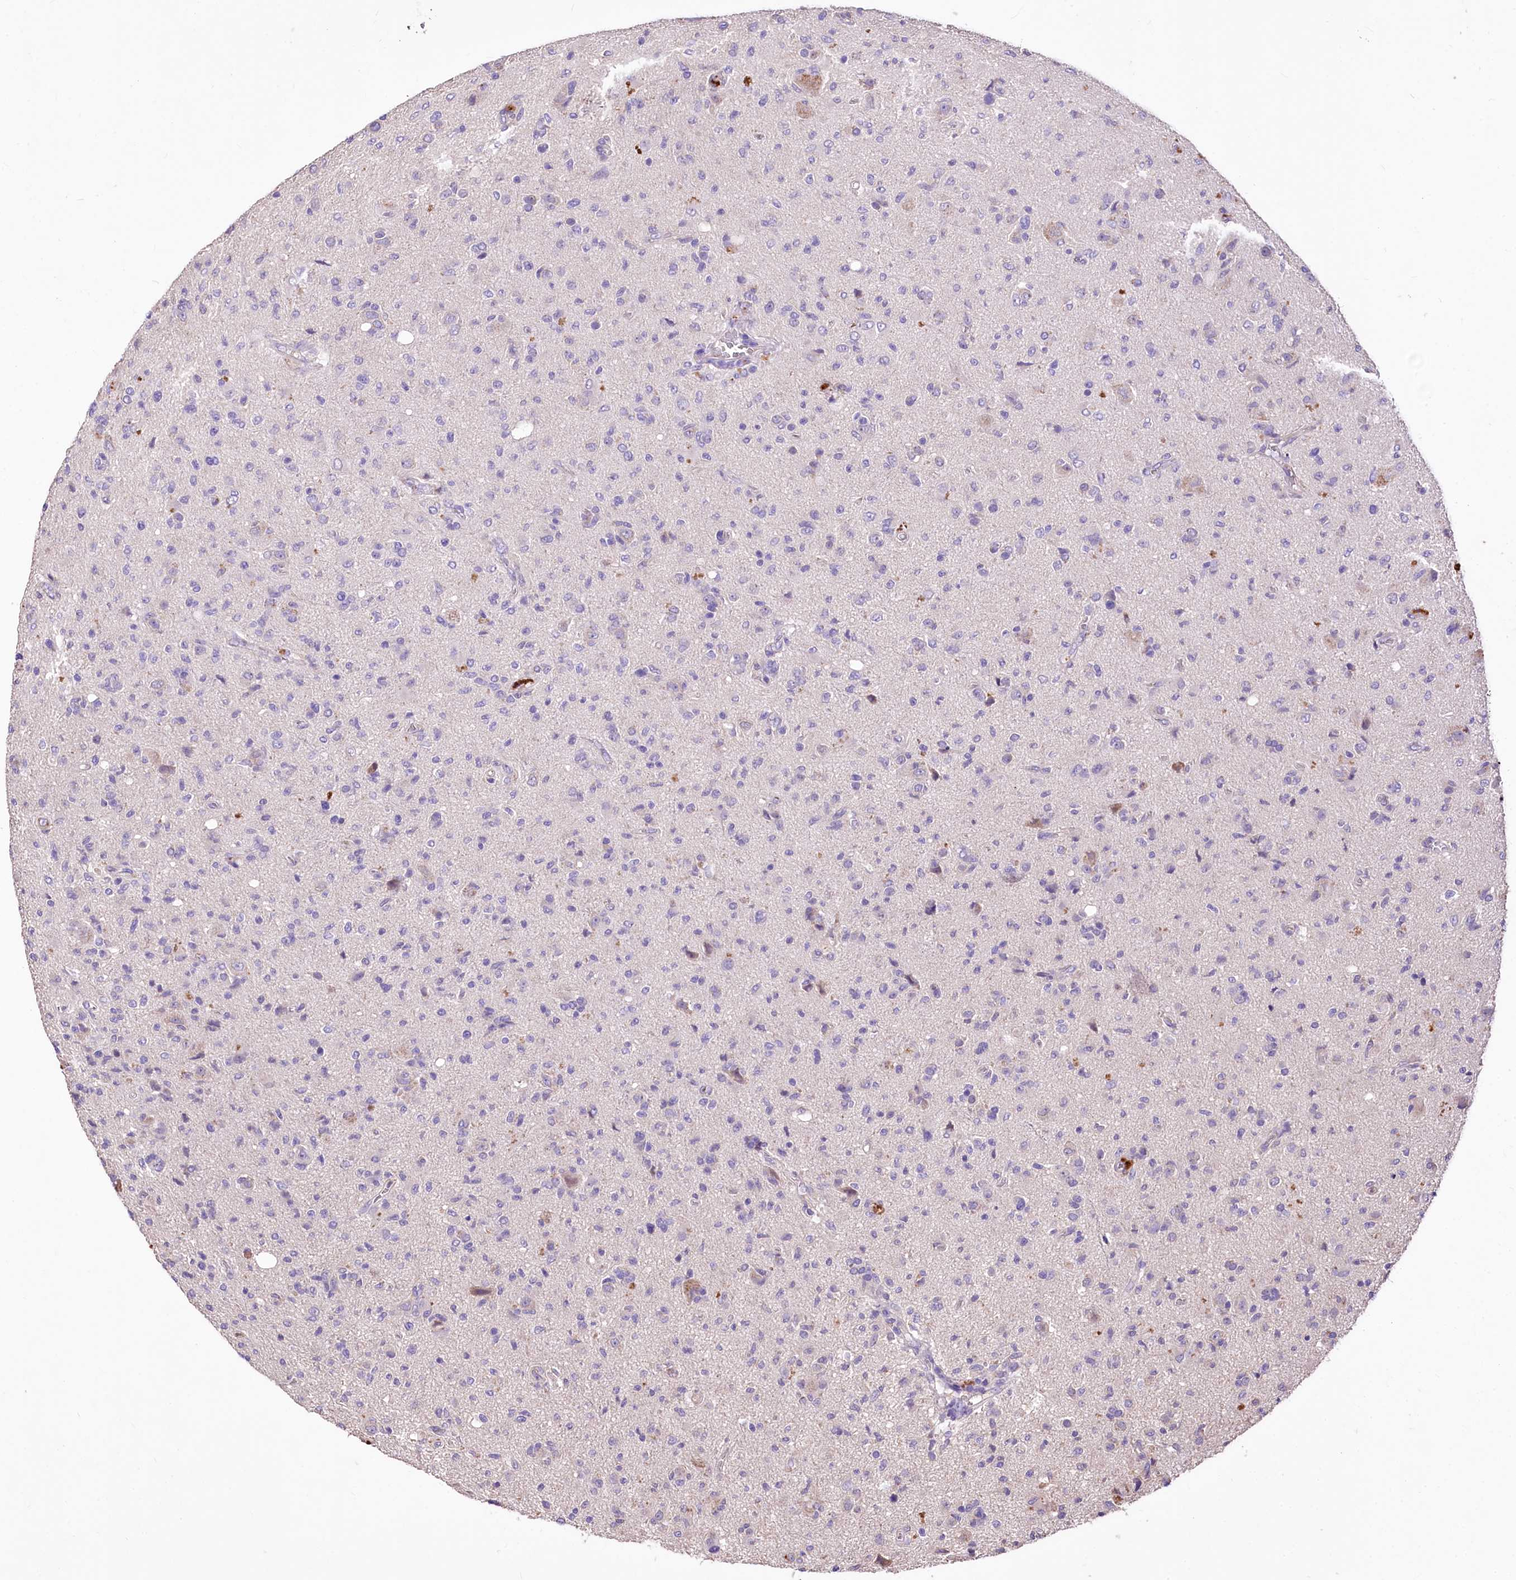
{"staining": {"intensity": "negative", "quantity": "none", "location": "none"}, "tissue": "glioma", "cell_type": "Tumor cells", "image_type": "cancer", "snomed": [{"axis": "morphology", "description": "Glioma, malignant, High grade"}, {"axis": "topography", "description": "Brain"}], "caption": "IHC histopathology image of neoplastic tissue: human high-grade glioma (malignant) stained with DAB (3,3'-diaminobenzidine) reveals no significant protein positivity in tumor cells. (DAB immunohistochemistry (IHC), high magnification).", "gene": "PCYOX1L", "patient": {"sex": "female", "age": 57}}